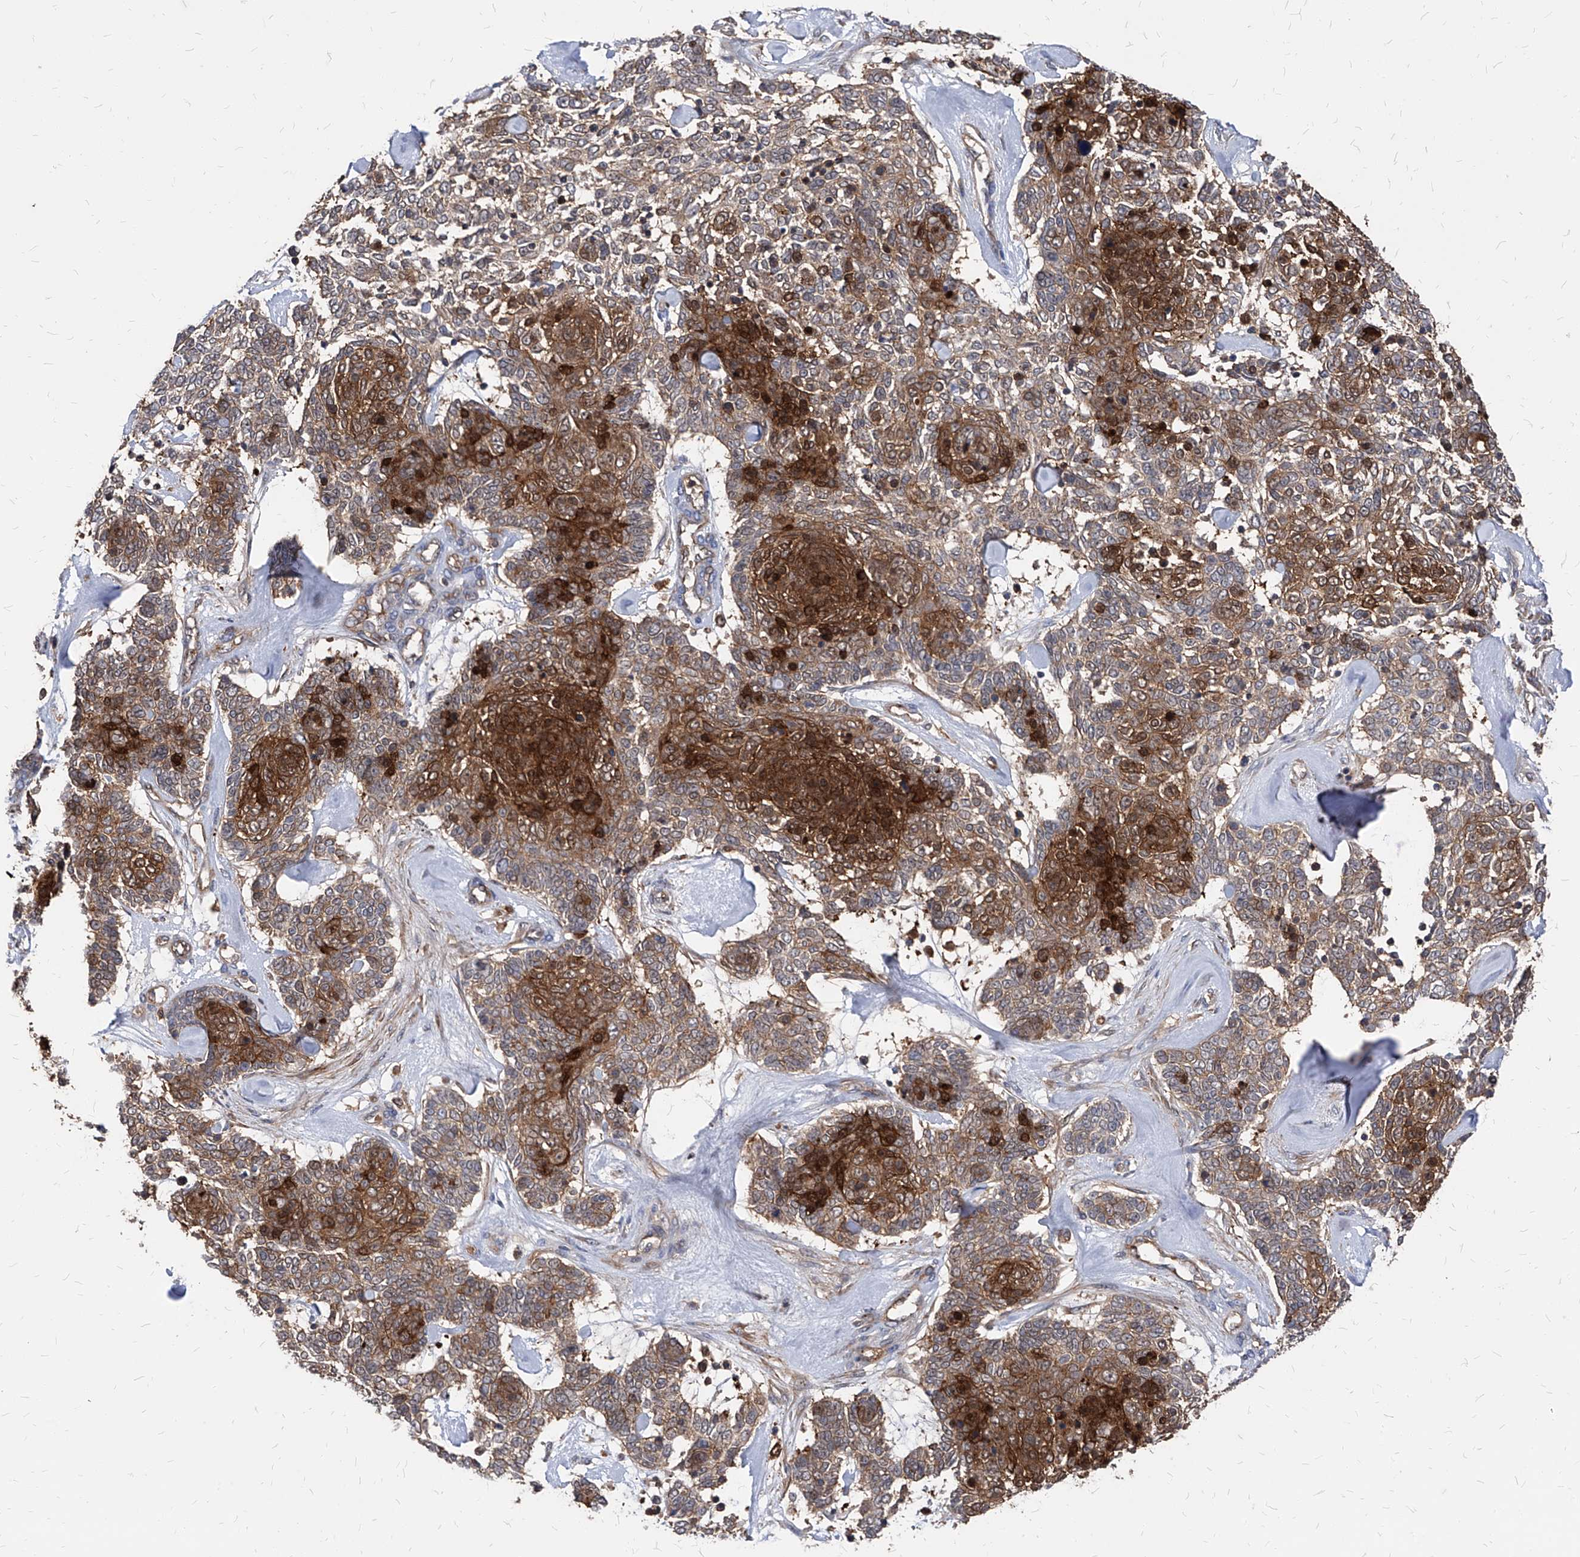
{"staining": {"intensity": "strong", "quantity": "25%-75%", "location": "cytoplasmic/membranous"}, "tissue": "skin cancer", "cell_type": "Tumor cells", "image_type": "cancer", "snomed": [{"axis": "morphology", "description": "Basal cell carcinoma"}, {"axis": "topography", "description": "Skin"}], "caption": "Basal cell carcinoma (skin) was stained to show a protein in brown. There is high levels of strong cytoplasmic/membranous expression in about 25%-75% of tumor cells.", "gene": "ABRACL", "patient": {"sex": "female", "age": 81}}